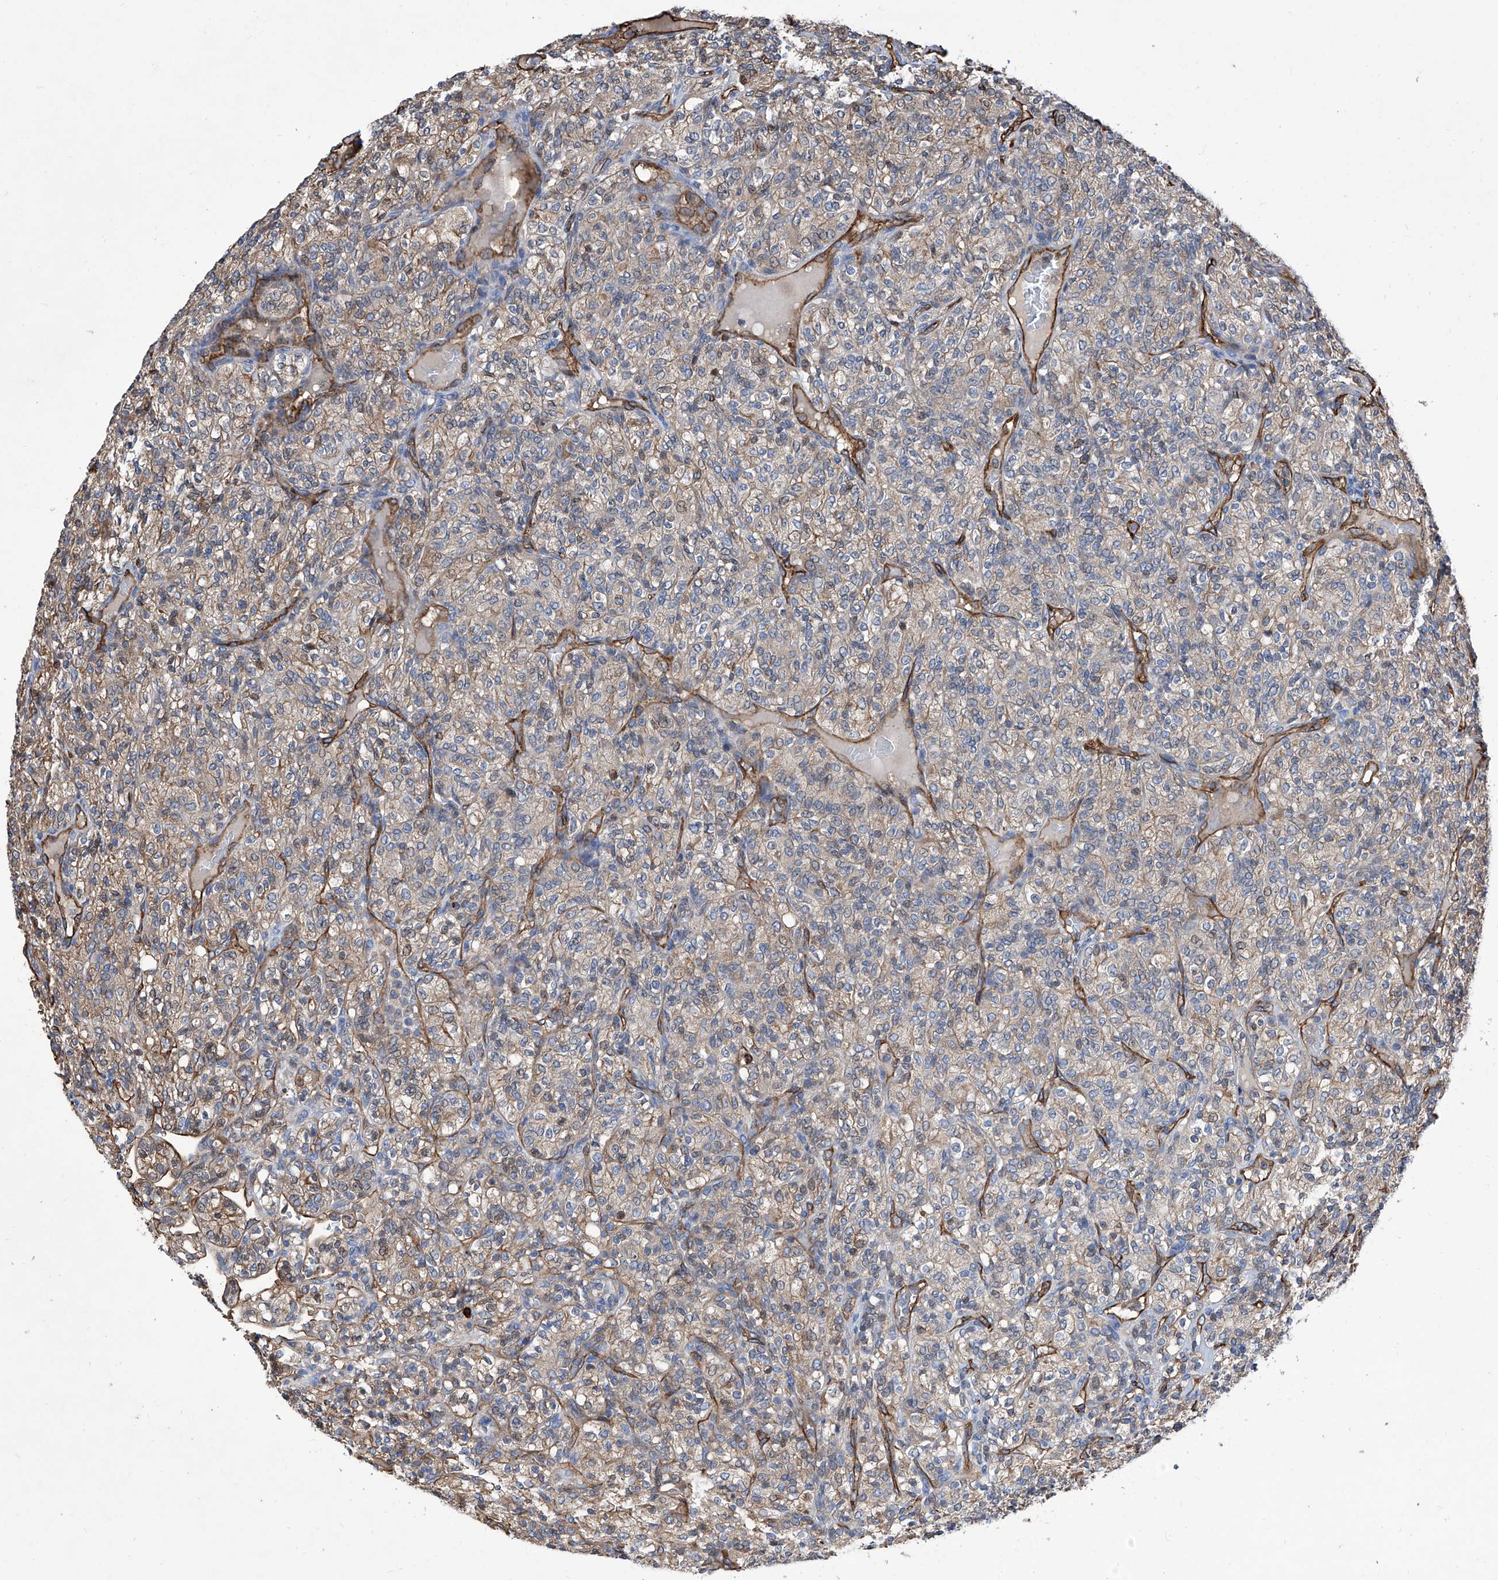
{"staining": {"intensity": "weak", "quantity": ">75%", "location": "cytoplasmic/membranous"}, "tissue": "renal cancer", "cell_type": "Tumor cells", "image_type": "cancer", "snomed": [{"axis": "morphology", "description": "Adenocarcinoma, NOS"}, {"axis": "topography", "description": "Kidney"}], "caption": "Renal adenocarcinoma was stained to show a protein in brown. There is low levels of weak cytoplasmic/membranous positivity in about >75% of tumor cells.", "gene": "INPP5B", "patient": {"sex": "male", "age": 77}}